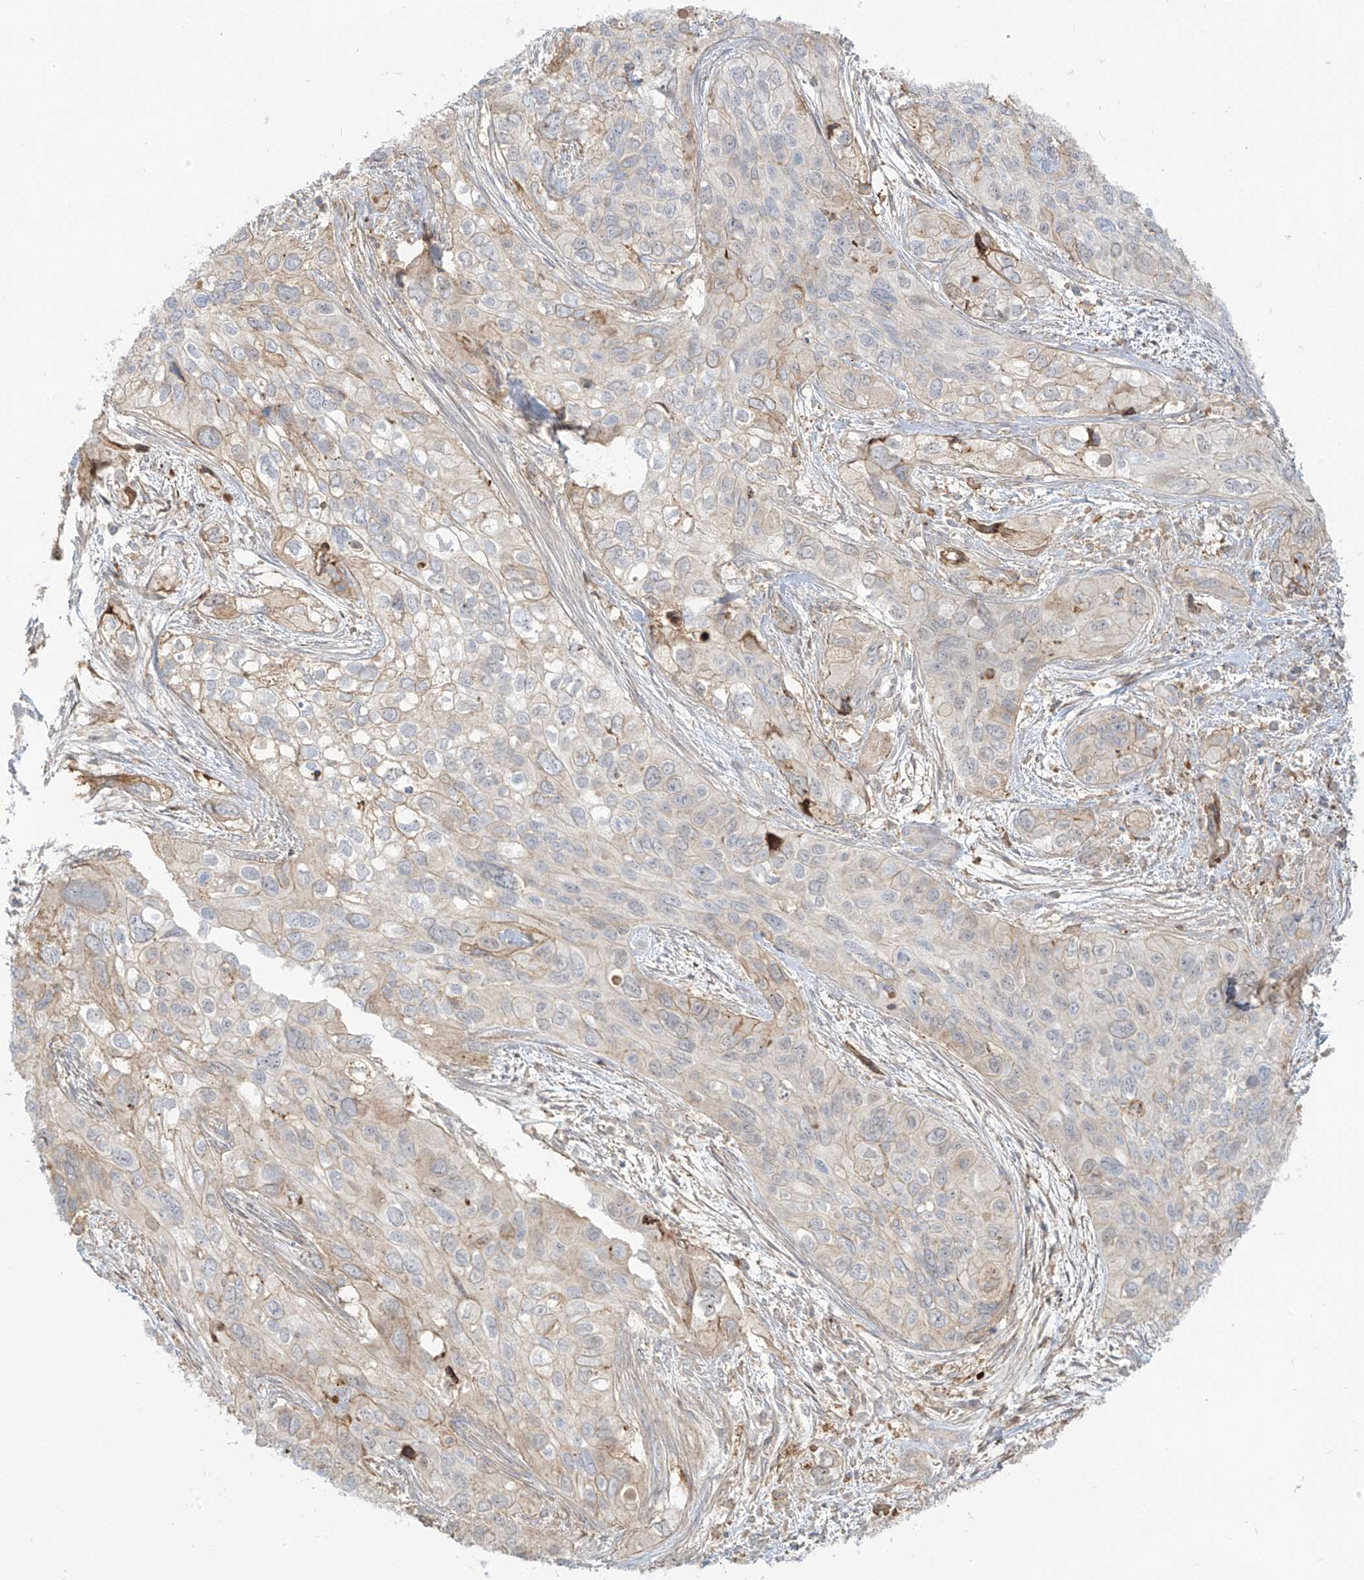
{"staining": {"intensity": "weak", "quantity": "<25%", "location": "cytoplasmic/membranous"}, "tissue": "cervical cancer", "cell_type": "Tumor cells", "image_type": "cancer", "snomed": [{"axis": "morphology", "description": "Squamous cell carcinoma, NOS"}, {"axis": "topography", "description": "Cervix"}], "caption": "Immunohistochemistry (IHC) photomicrograph of neoplastic tissue: cervical squamous cell carcinoma stained with DAB (3,3'-diaminobenzidine) displays no significant protein staining in tumor cells. The staining is performed using DAB brown chromogen with nuclei counter-stained in using hematoxylin.", "gene": "ZGRF1", "patient": {"sex": "female", "age": 55}}